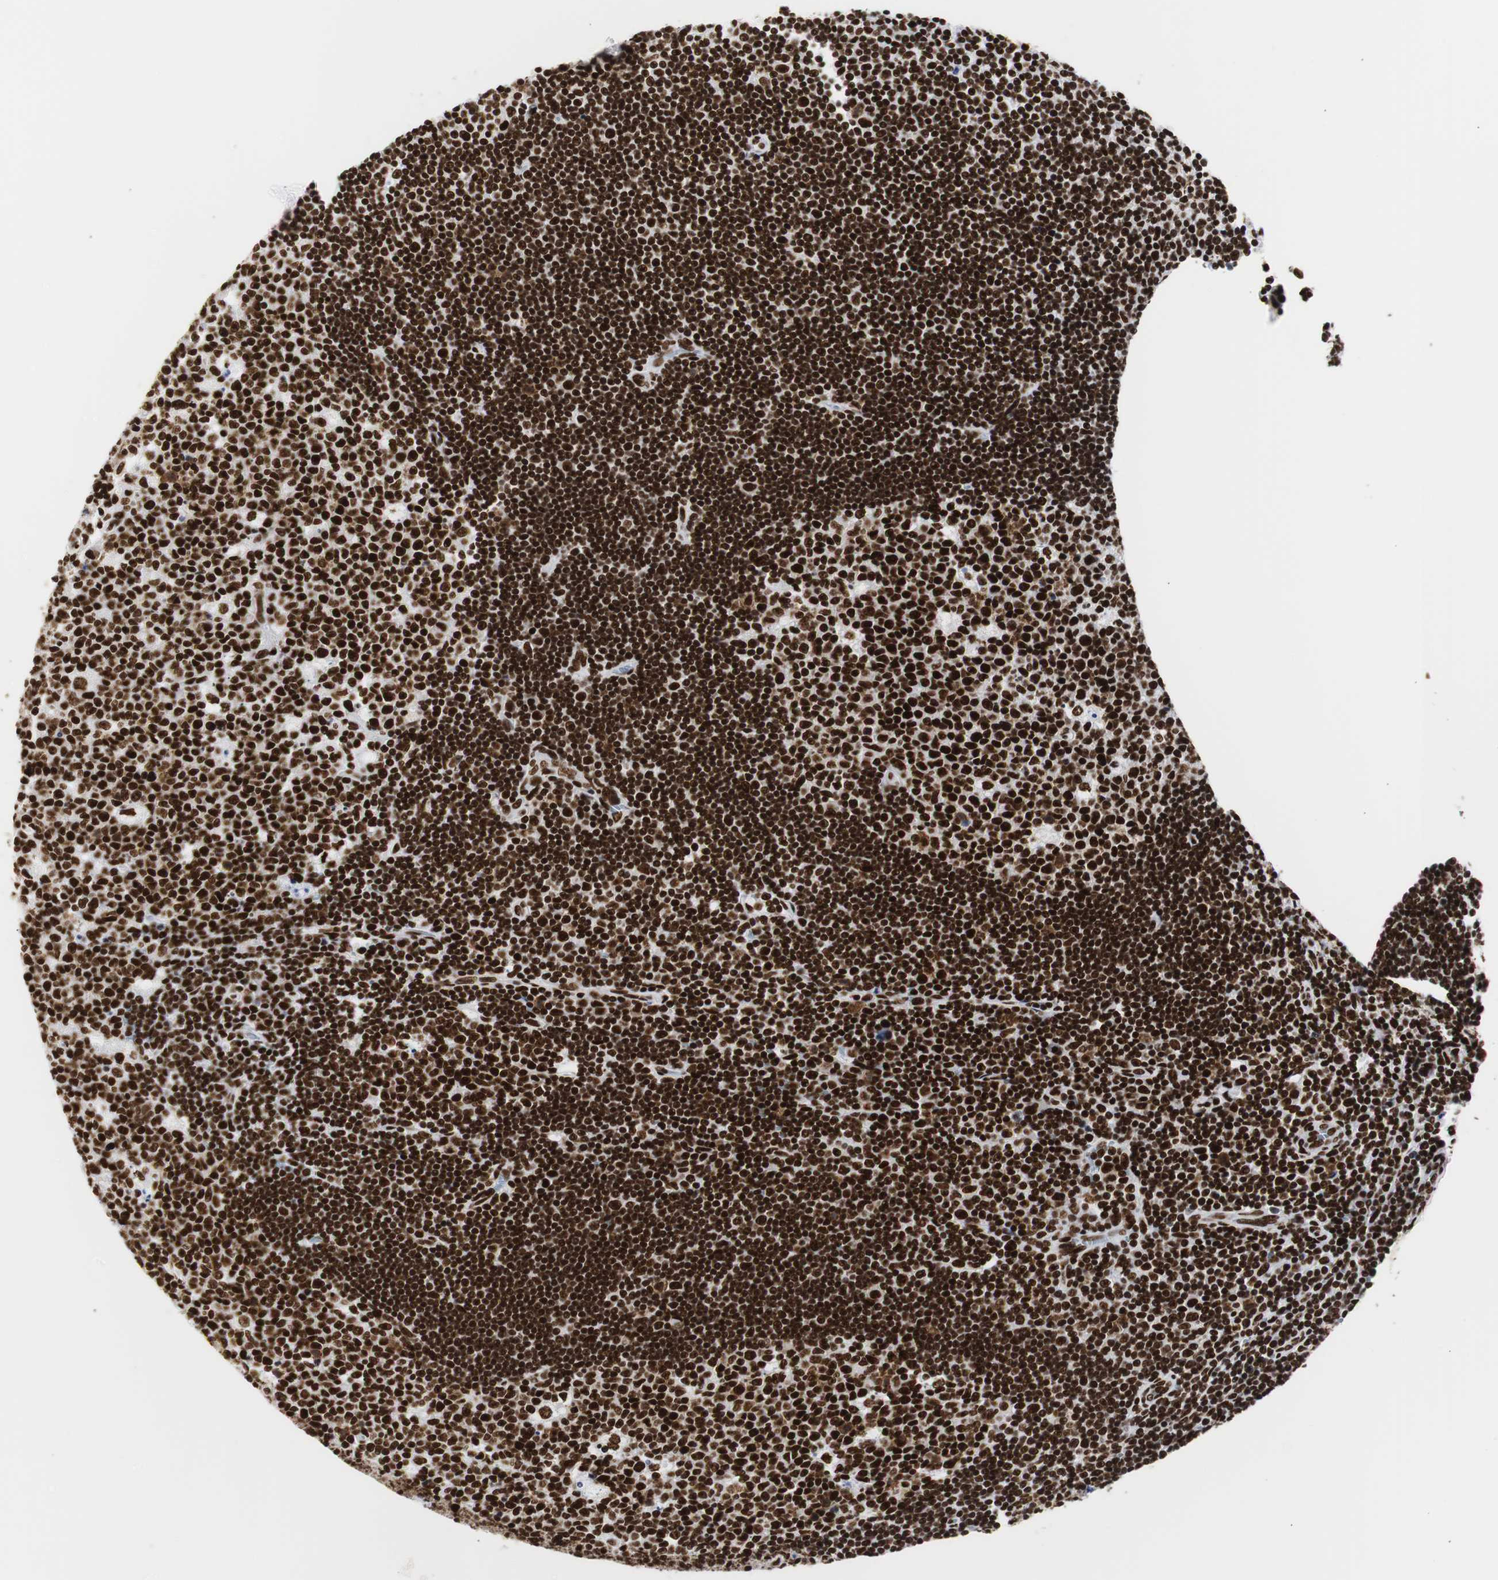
{"staining": {"intensity": "strong", "quantity": ">75%", "location": "nuclear"}, "tissue": "lymph node", "cell_type": "Germinal center cells", "image_type": "normal", "snomed": [{"axis": "morphology", "description": "Normal tissue, NOS"}, {"axis": "topography", "description": "Lymph node"}, {"axis": "topography", "description": "Salivary gland"}], "caption": "Lymph node stained with immunohistochemistry (IHC) shows strong nuclear expression in about >75% of germinal center cells.", "gene": "HNRNPH2", "patient": {"sex": "male", "age": 8}}